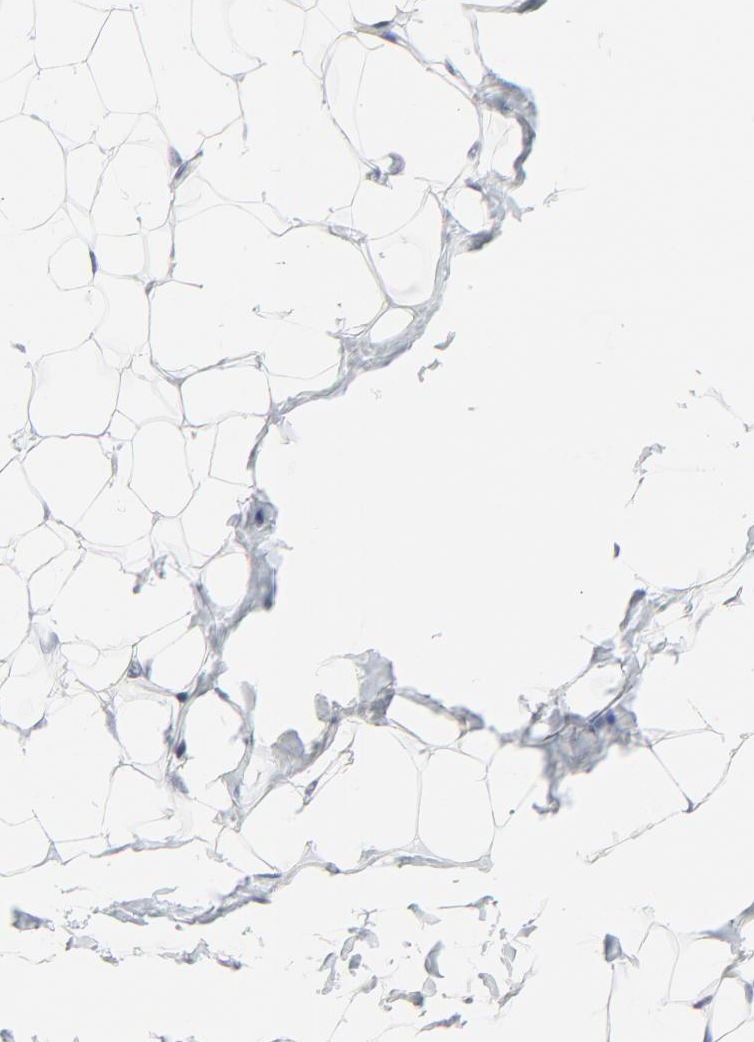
{"staining": {"intensity": "negative", "quantity": "none", "location": "none"}, "tissue": "adipose tissue", "cell_type": "Adipocytes", "image_type": "normal", "snomed": [{"axis": "morphology", "description": "Normal tissue, NOS"}, {"axis": "topography", "description": "Soft tissue"}], "caption": "A high-resolution micrograph shows immunohistochemistry staining of unremarkable adipose tissue, which displays no significant staining in adipocytes. (Brightfield microscopy of DAB (3,3'-diaminobenzidine) IHC at high magnification).", "gene": "ZNF589", "patient": {"sex": "male", "age": 26}}